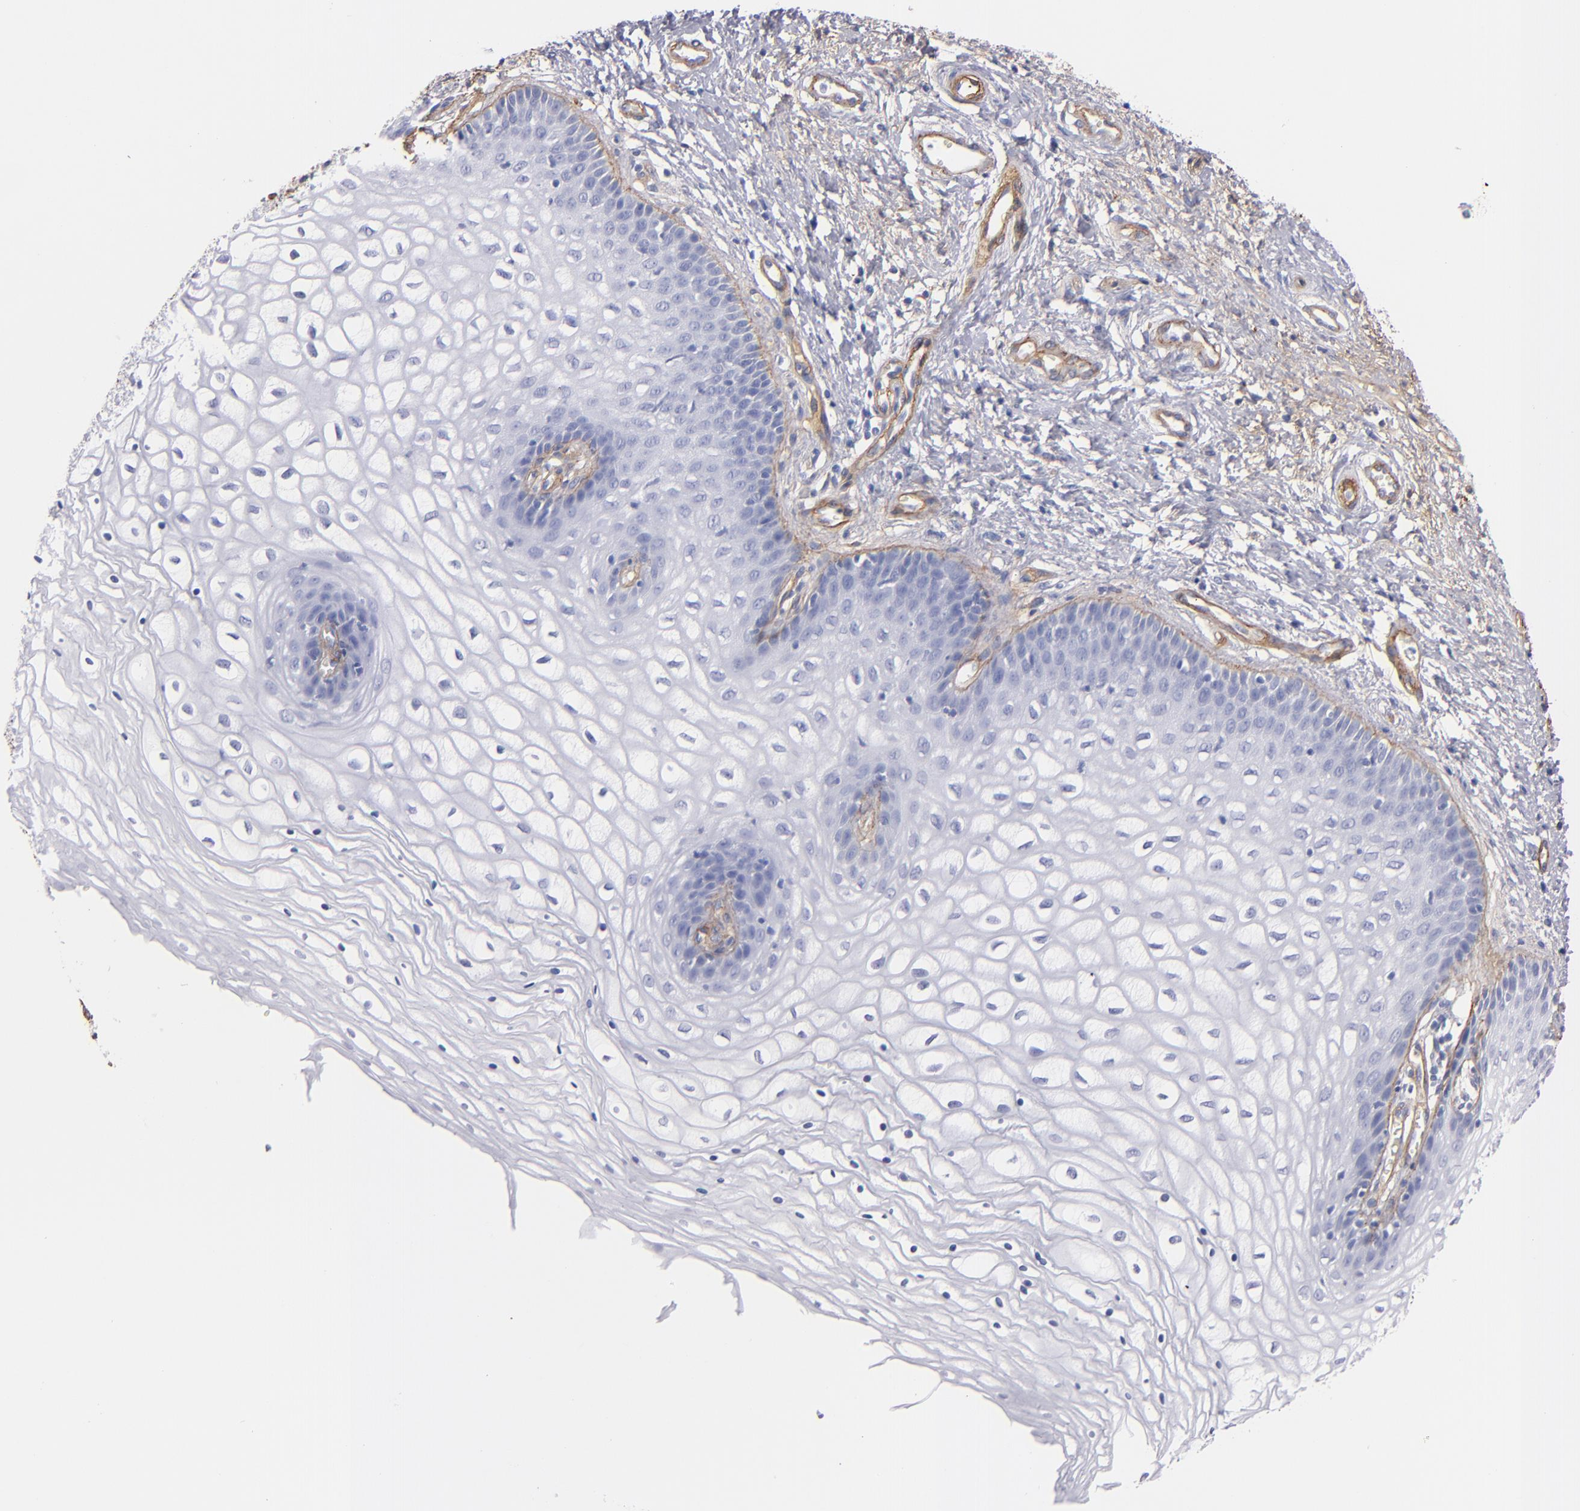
{"staining": {"intensity": "moderate", "quantity": "<25%", "location": "cytoplasmic/membranous"}, "tissue": "vagina", "cell_type": "Squamous epithelial cells", "image_type": "normal", "snomed": [{"axis": "morphology", "description": "Normal tissue, NOS"}, {"axis": "topography", "description": "Vagina"}], "caption": "The photomicrograph demonstrates immunohistochemical staining of normal vagina. There is moderate cytoplasmic/membranous positivity is present in about <25% of squamous epithelial cells. (DAB IHC with brightfield microscopy, high magnification).", "gene": "LAMC1", "patient": {"sex": "female", "age": 34}}